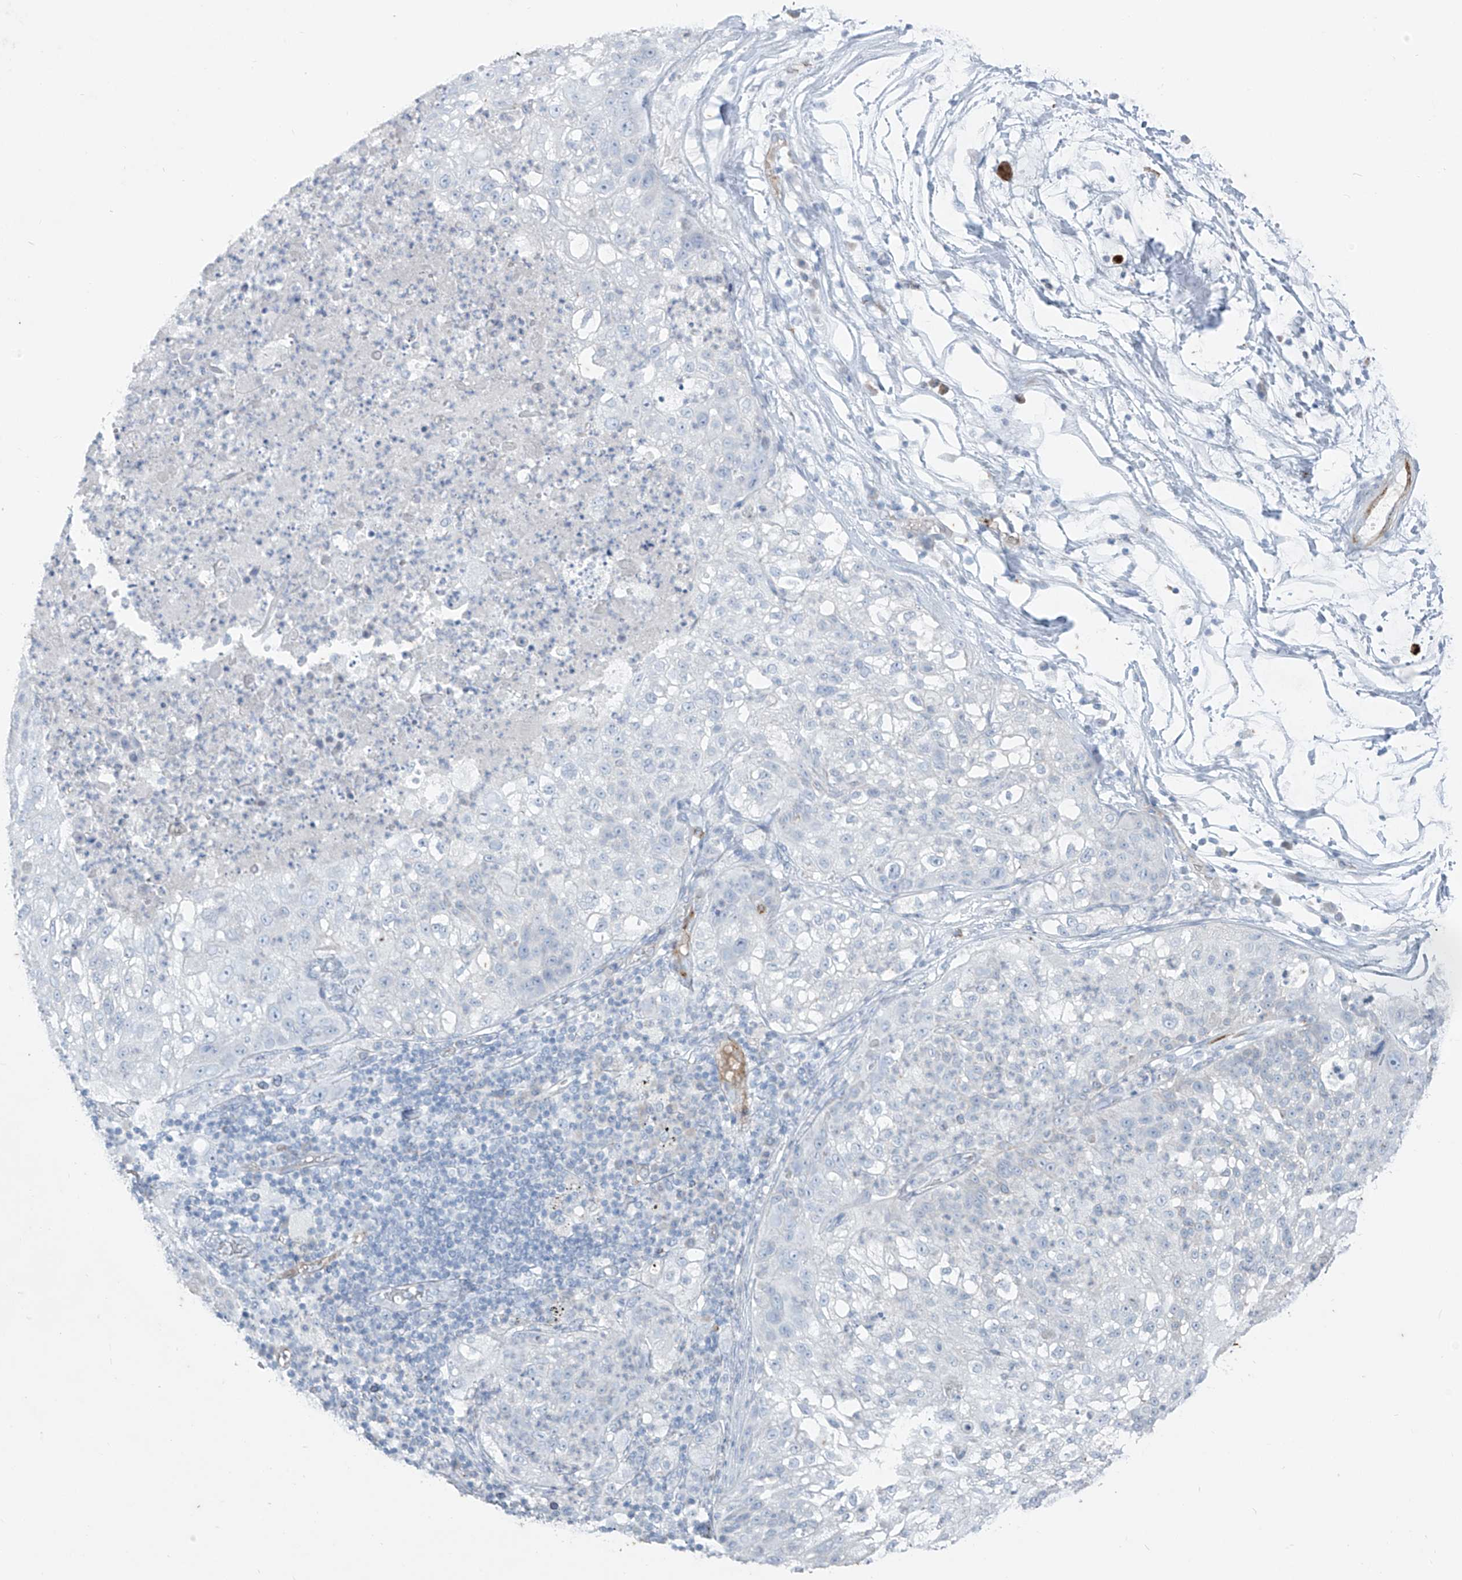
{"staining": {"intensity": "negative", "quantity": "none", "location": "none"}, "tissue": "lung cancer", "cell_type": "Tumor cells", "image_type": "cancer", "snomed": [{"axis": "morphology", "description": "Inflammation, NOS"}, {"axis": "morphology", "description": "Squamous cell carcinoma, NOS"}, {"axis": "topography", "description": "Lymph node"}, {"axis": "topography", "description": "Soft tissue"}, {"axis": "topography", "description": "Lung"}], "caption": "The photomicrograph displays no significant expression in tumor cells of lung cancer (squamous cell carcinoma).", "gene": "CX3CR1", "patient": {"sex": "male", "age": 66}}